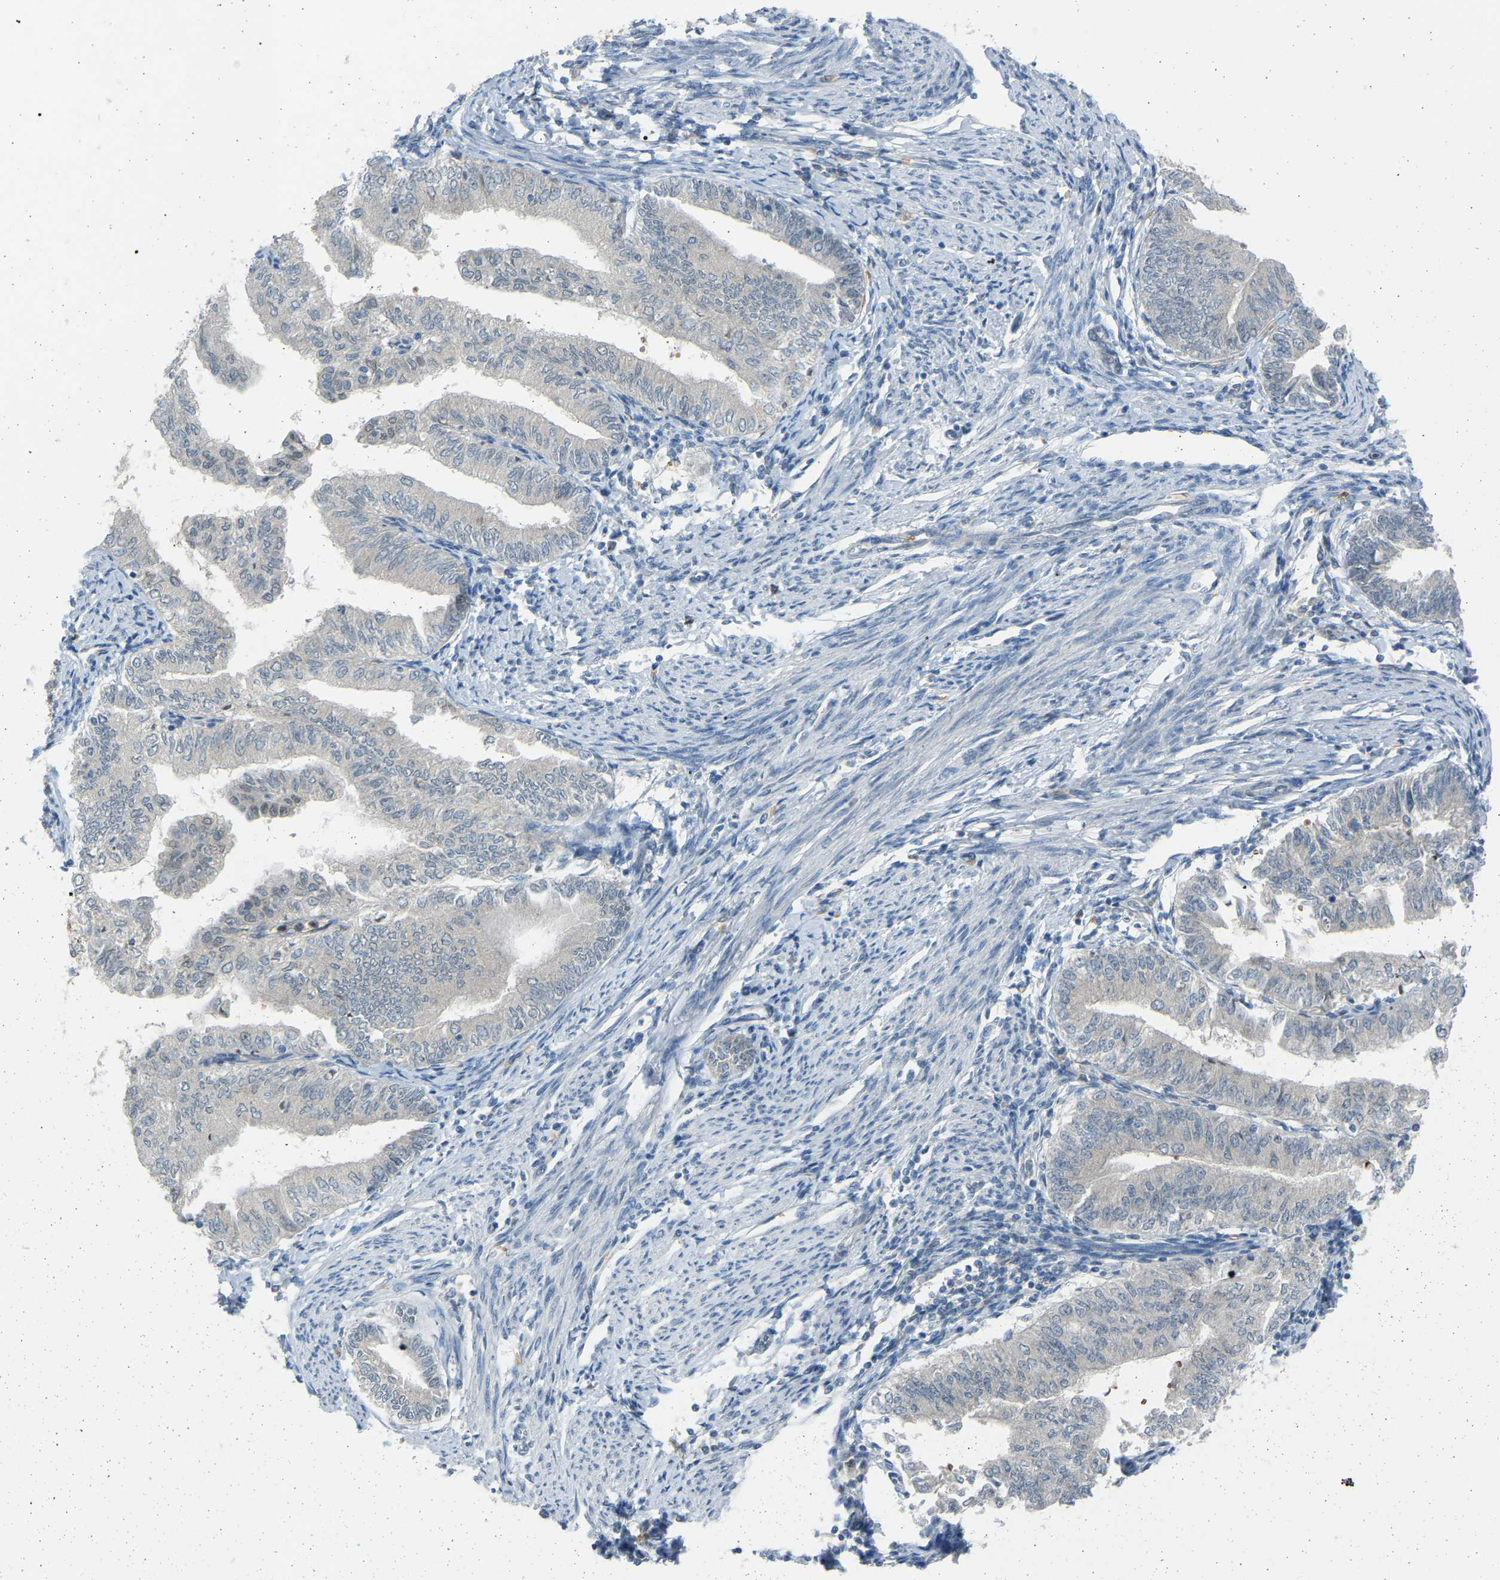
{"staining": {"intensity": "negative", "quantity": "none", "location": "none"}, "tissue": "endometrial cancer", "cell_type": "Tumor cells", "image_type": "cancer", "snomed": [{"axis": "morphology", "description": "Adenocarcinoma, NOS"}, {"axis": "topography", "description": "Endometrium"}], "caption": "Human adenocarcinoma (endometrial) stained for a protein using immunohistochemistry shows no expression in tumor cells.", "gene": "BIRC2", "patient": {"sex": "female", "age": 66}}